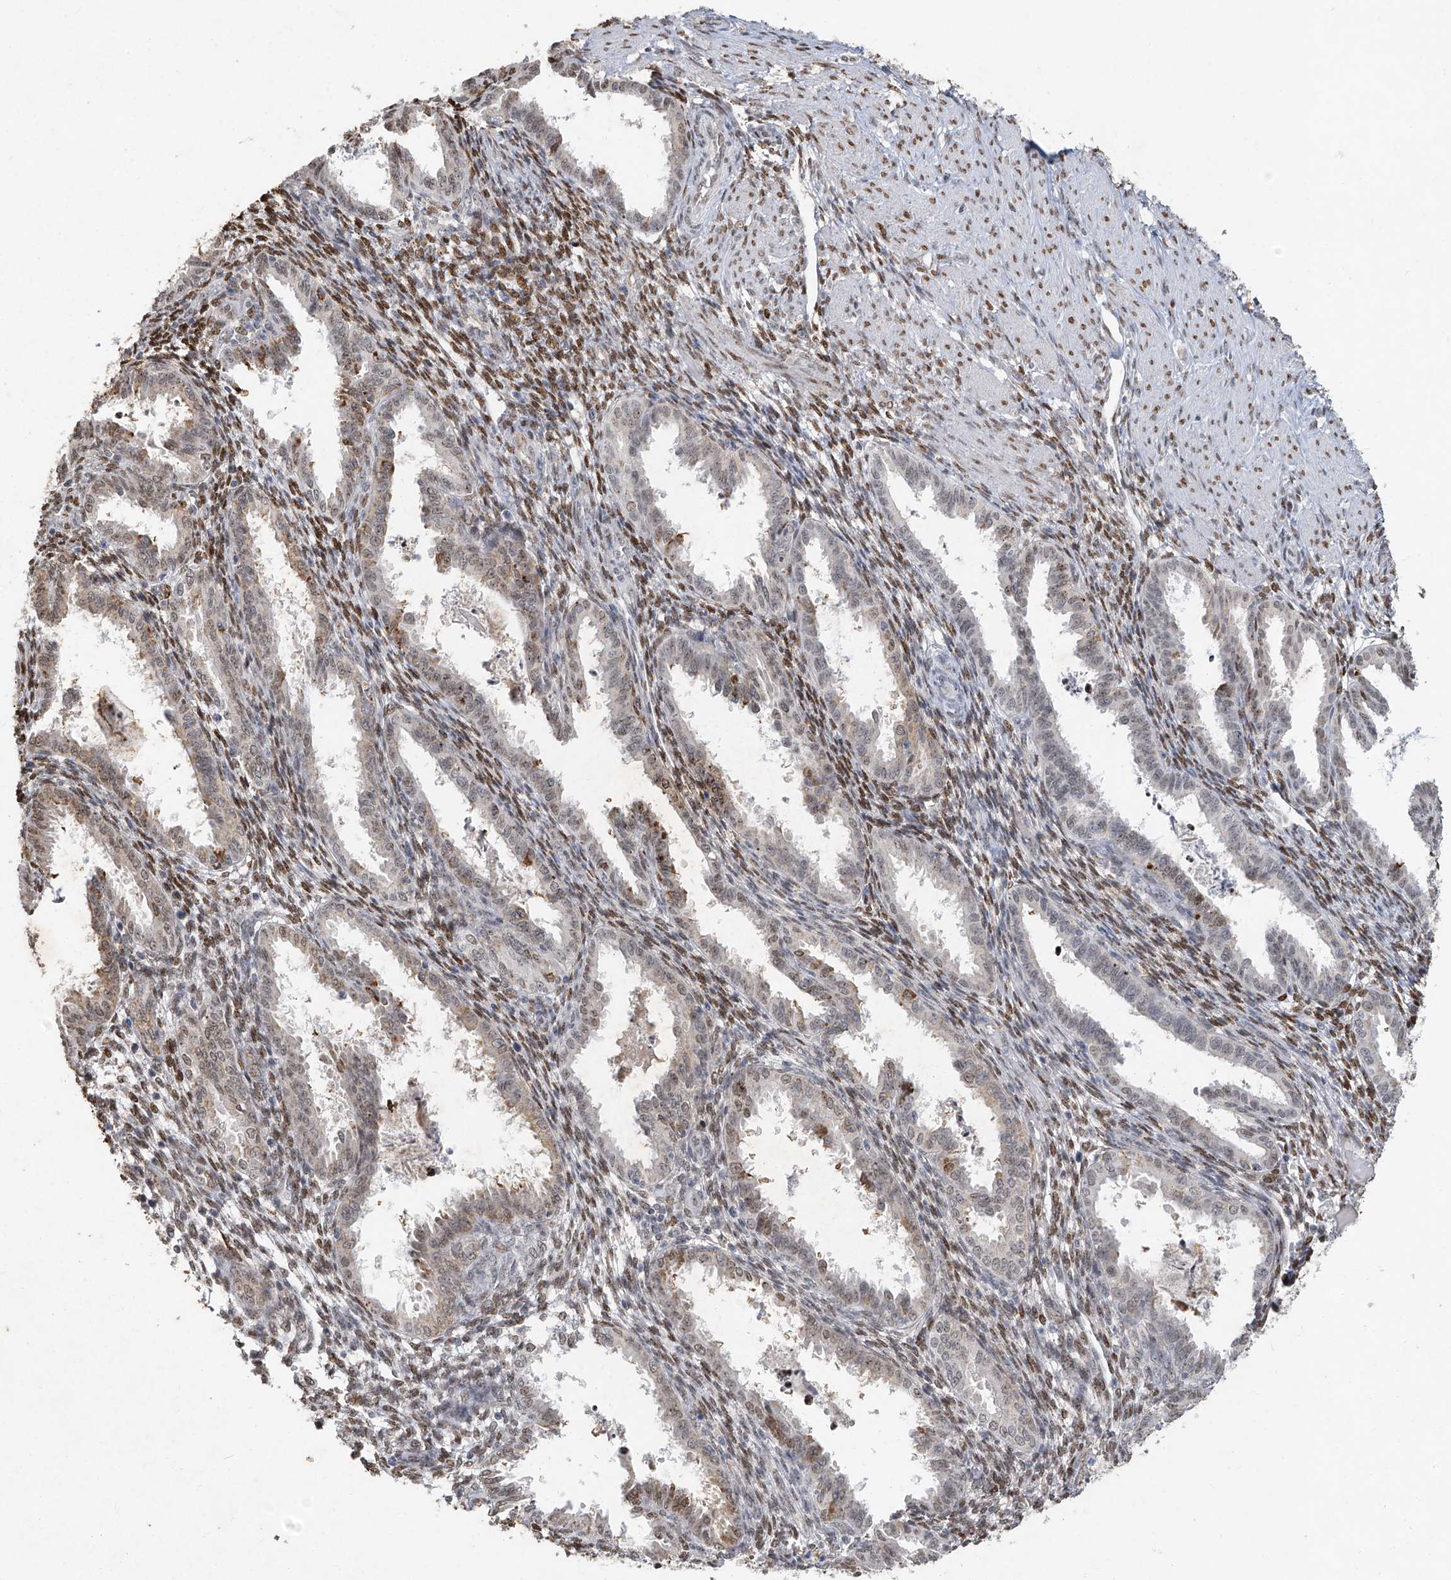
{"staining": {"intensity": "moderate", "quantity": ">75%", "location": "nuclear"}, "tissue": "endometrium", "cell_type": "Cells in endometrial stroma", "image_type": "normal", "snomed": [{"axis": "morphology", "description": "Normal tissue, NOS"}, {"axis": "topography", "description": "Endometrium"}], "caption": "Immunohistochemistry of benign endometrium shows medium levels of moderate nuclear positivity in approximately >75% of cells in endometrial stroma. Ihc stains the protein of interest in brown and the nuclei are stained blue.", "gene": "ATRIP", "patient": {"sex": "female", "age": 33}}